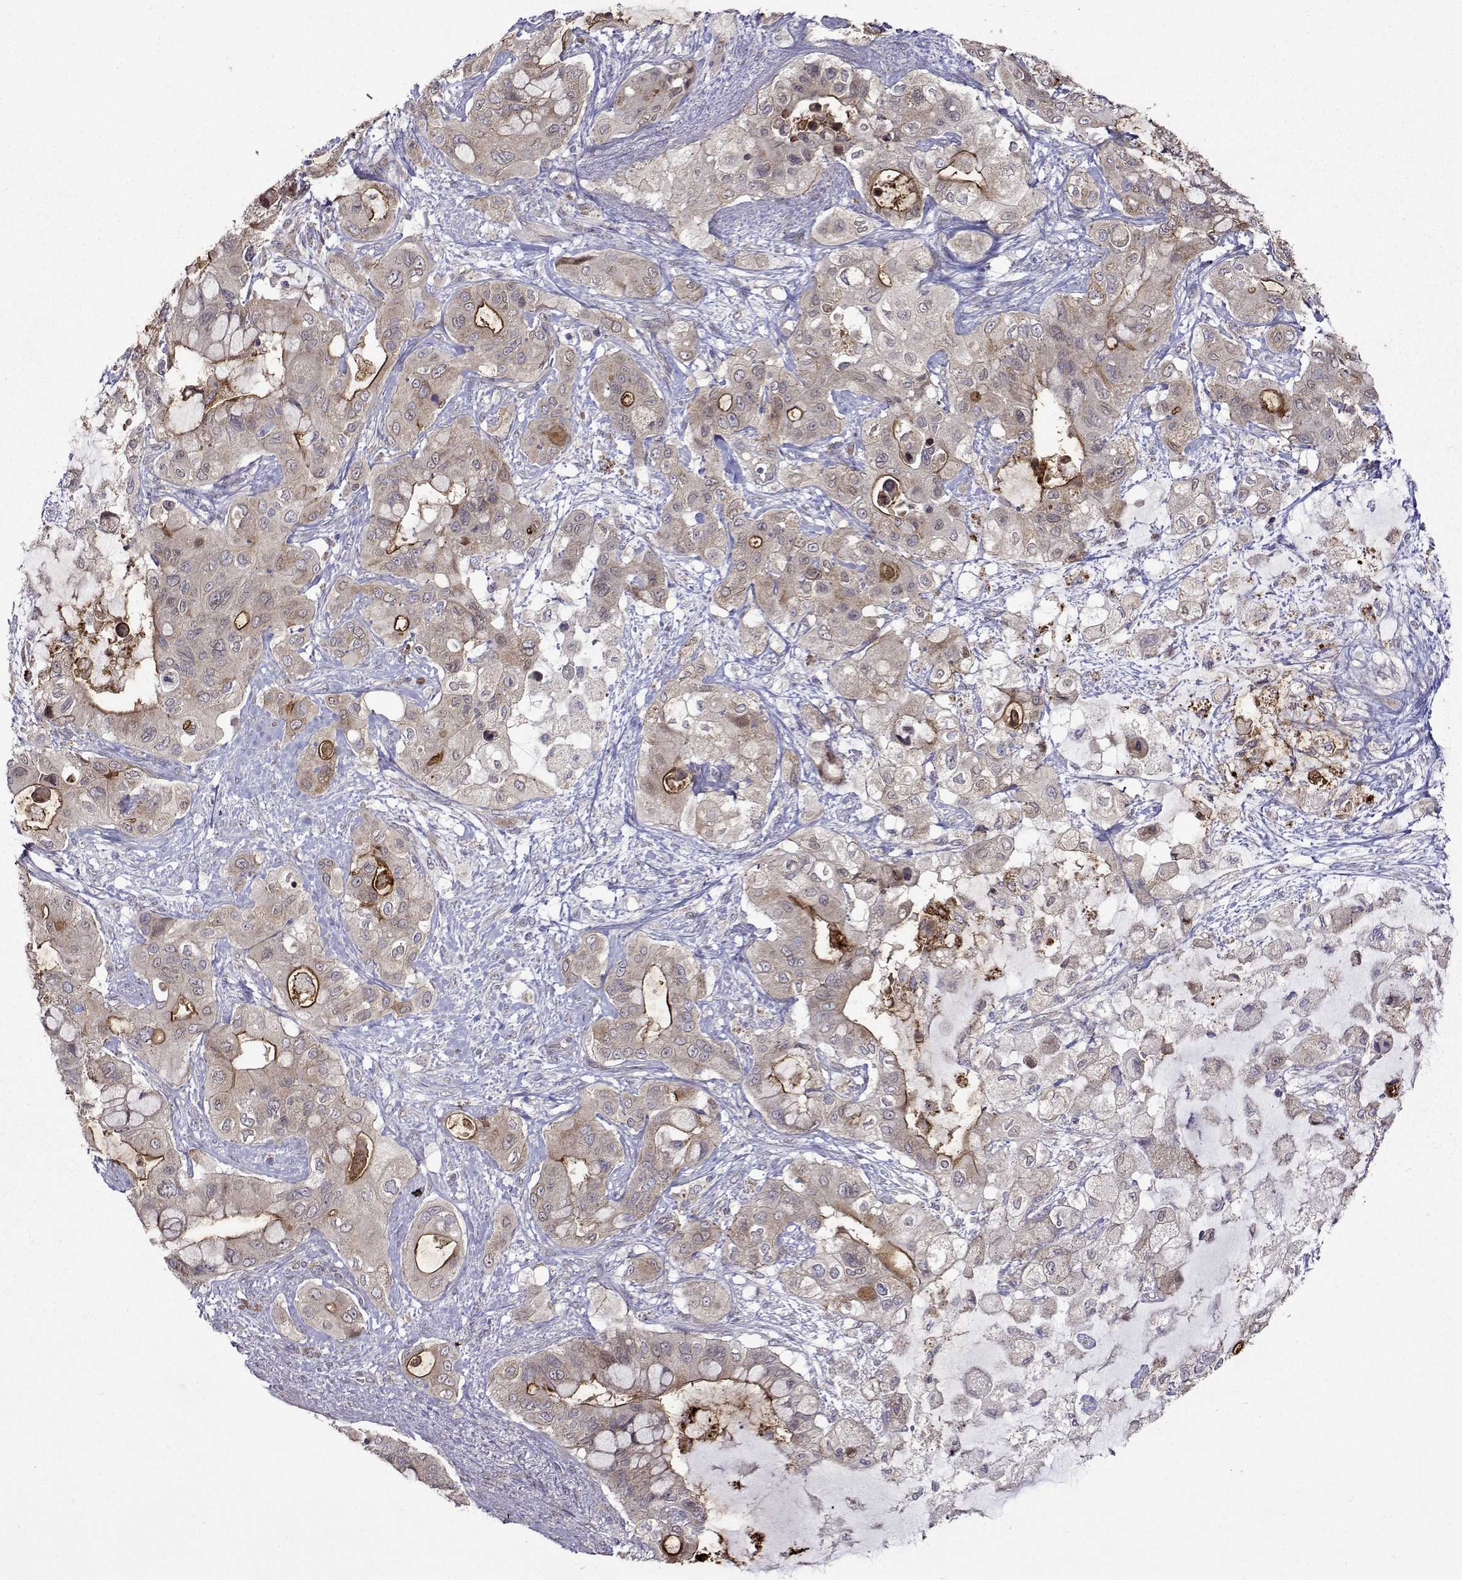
{"staining": {"intensity": "weak", "quantity": "25%-75%", "location": "cytoplasmic/membranous"}, "tissue": "pancreatic cancer", "cell_type": "Tumor cells", "image_type": "cancer", "snomed": [{"axis": "morphology", "description": "Adenocarcinoma, NOS"}, {"axis": "topography", "description": "Pancreas"}], "caption": "This histopathology image shows immunohistochemistry staining of human pancreatic cancer (adenocarcinoma), with low weak cytoplasmic/membranous expression in about 25%-75% of tumor cells.", "gene": "TARBP2", "patient": {"sex": "male", "age": 71}}